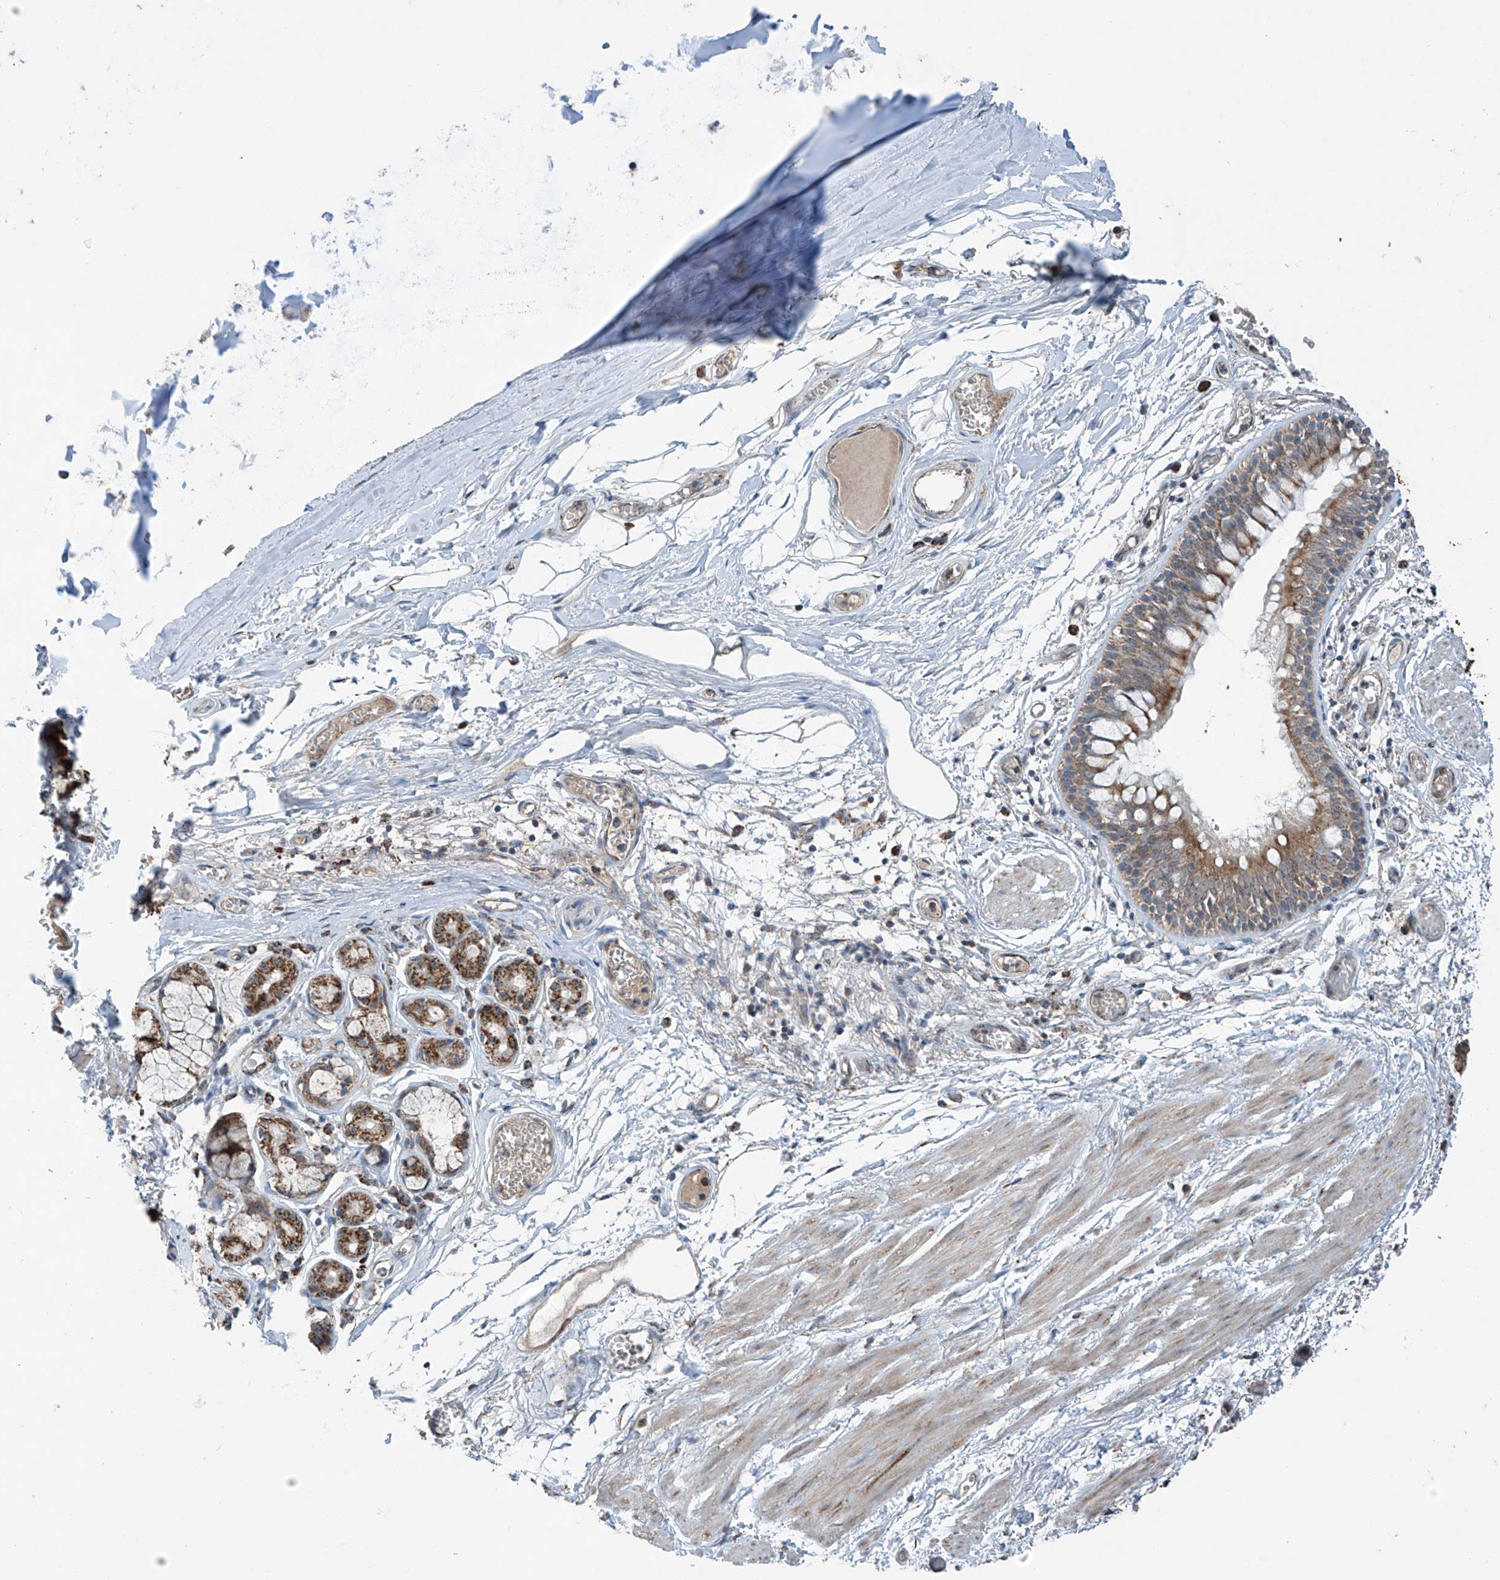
{"staining": {"intensity": "moderate", "quantity": ">75%", "location": "cytoplasmic/membranous"}, "tissue": "bronchus", "cell_type": "Respiratory epithelial cells", "image_type": "normal", "snomed": [{"axis": "morphology", "description": "Normal tissue, NOS"}, {"axis": "topography", "description": "Bronchus"}, {"axis": "topography", "description": "Lung"}], "caption": "DAB (3,3'-diaminobenzidine) immunohistochemical staining of unremarkable bronchus demonstrates moderate cytoplasmic/membranous protein staining in about >75% of respiratory epithelial cells. (DAB IHC with brightfield microscopy, high magnification).", "gene": "SAMD3", "patient": {"sex": "male", "age": 56}}